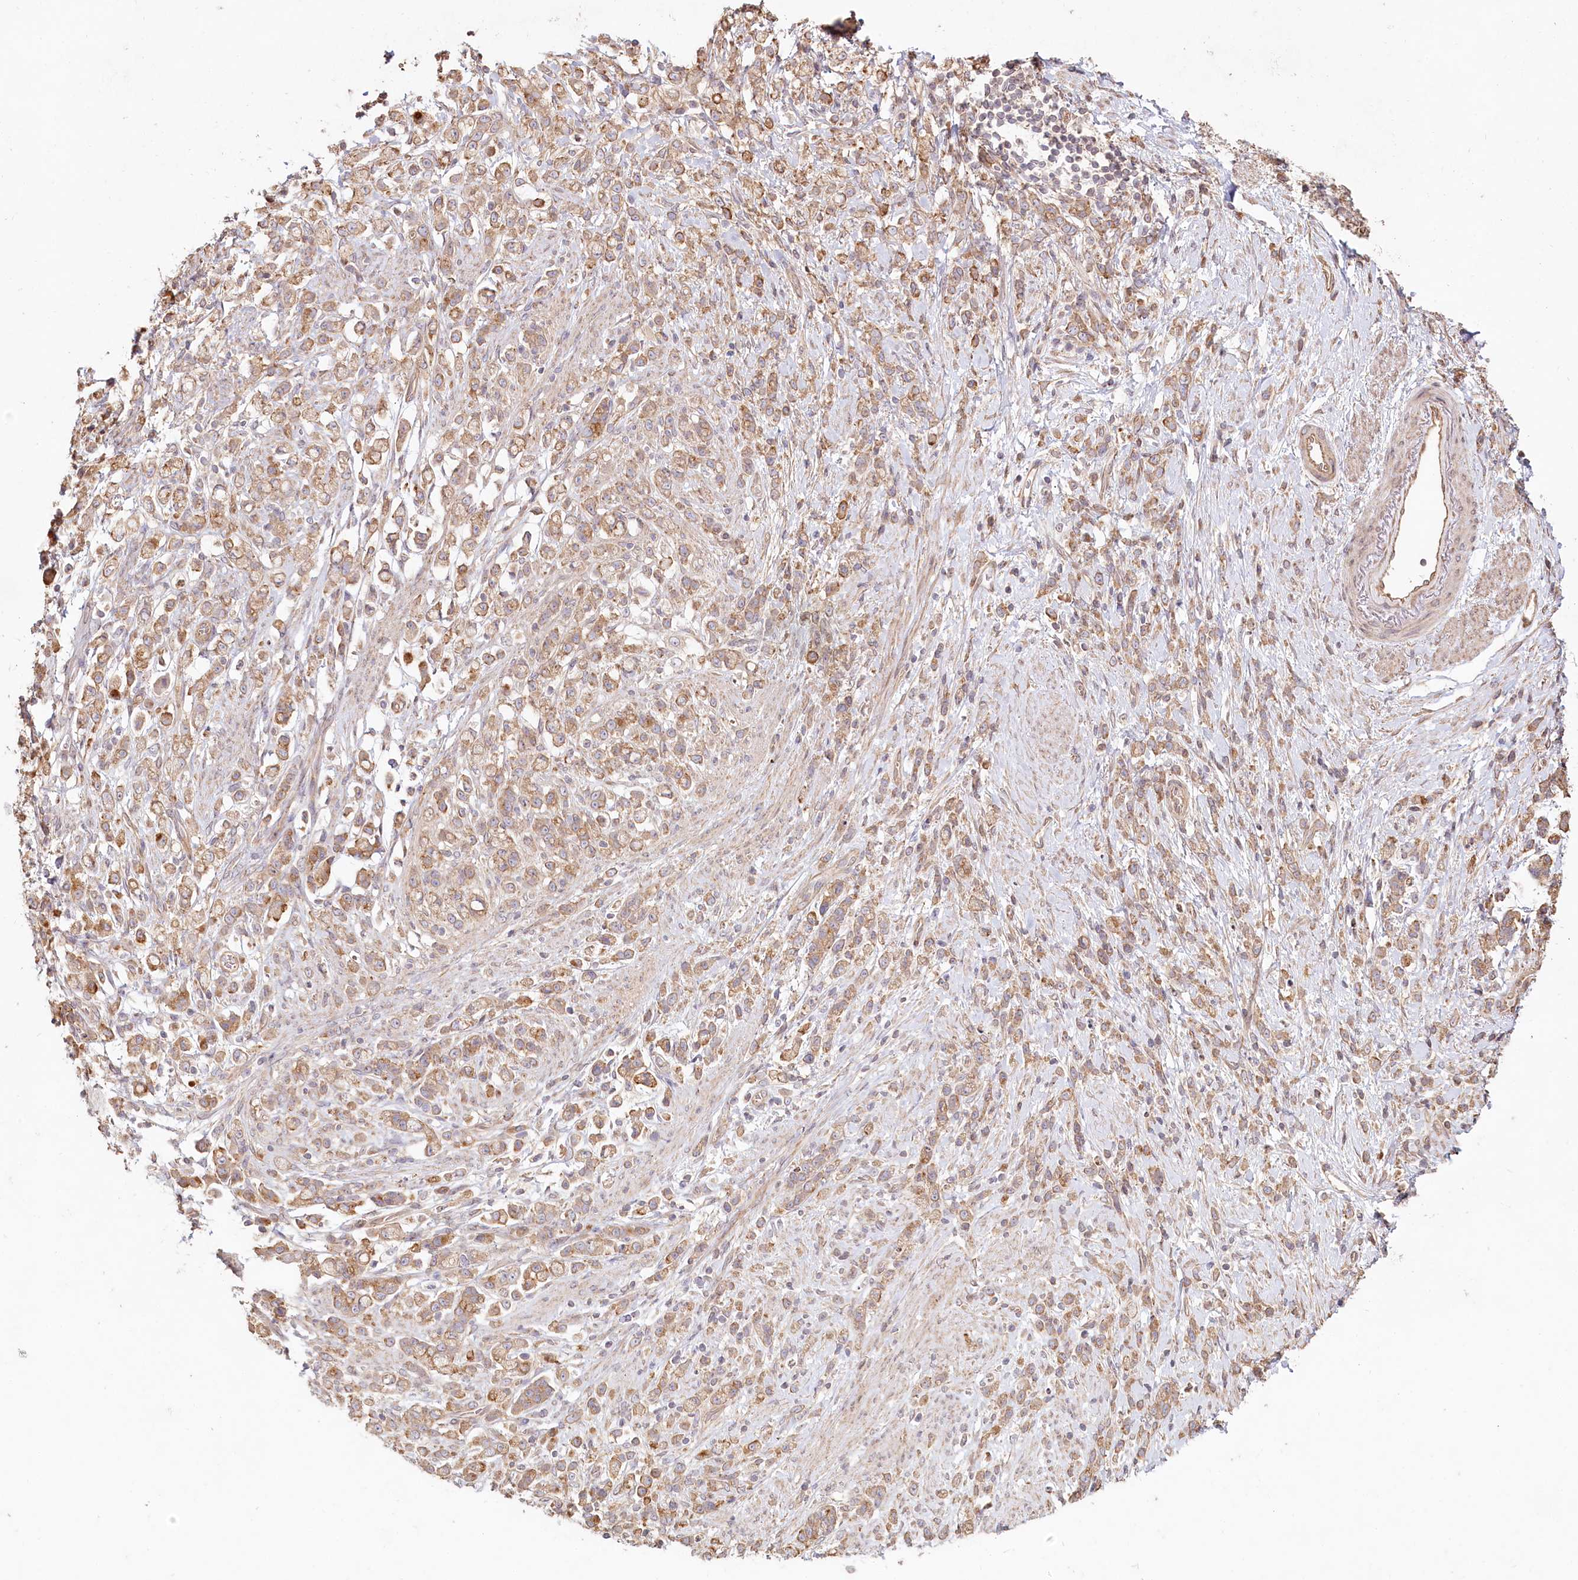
{"staining": {"intensity": "moderate", "quantity": ">75%", "location": "cytoplasmic/membranous"}, "tissue": "stomach cancer", "cell_type": "Tumor cells", "image_type": "cancer", "snomed": [{"axis": "morphology", "description": "Adenocarcinoma, NOS"}, {"axis": "topography", "description": "Stomach"}], "caption": "Protein staining exhibits moderate cytoplasmic/membranous staining in about >75% of tumor cells in stomach cancer (adenocarcinoma).", "gene": "TCHP", "patient": {"sex": "female", "age": 60}}